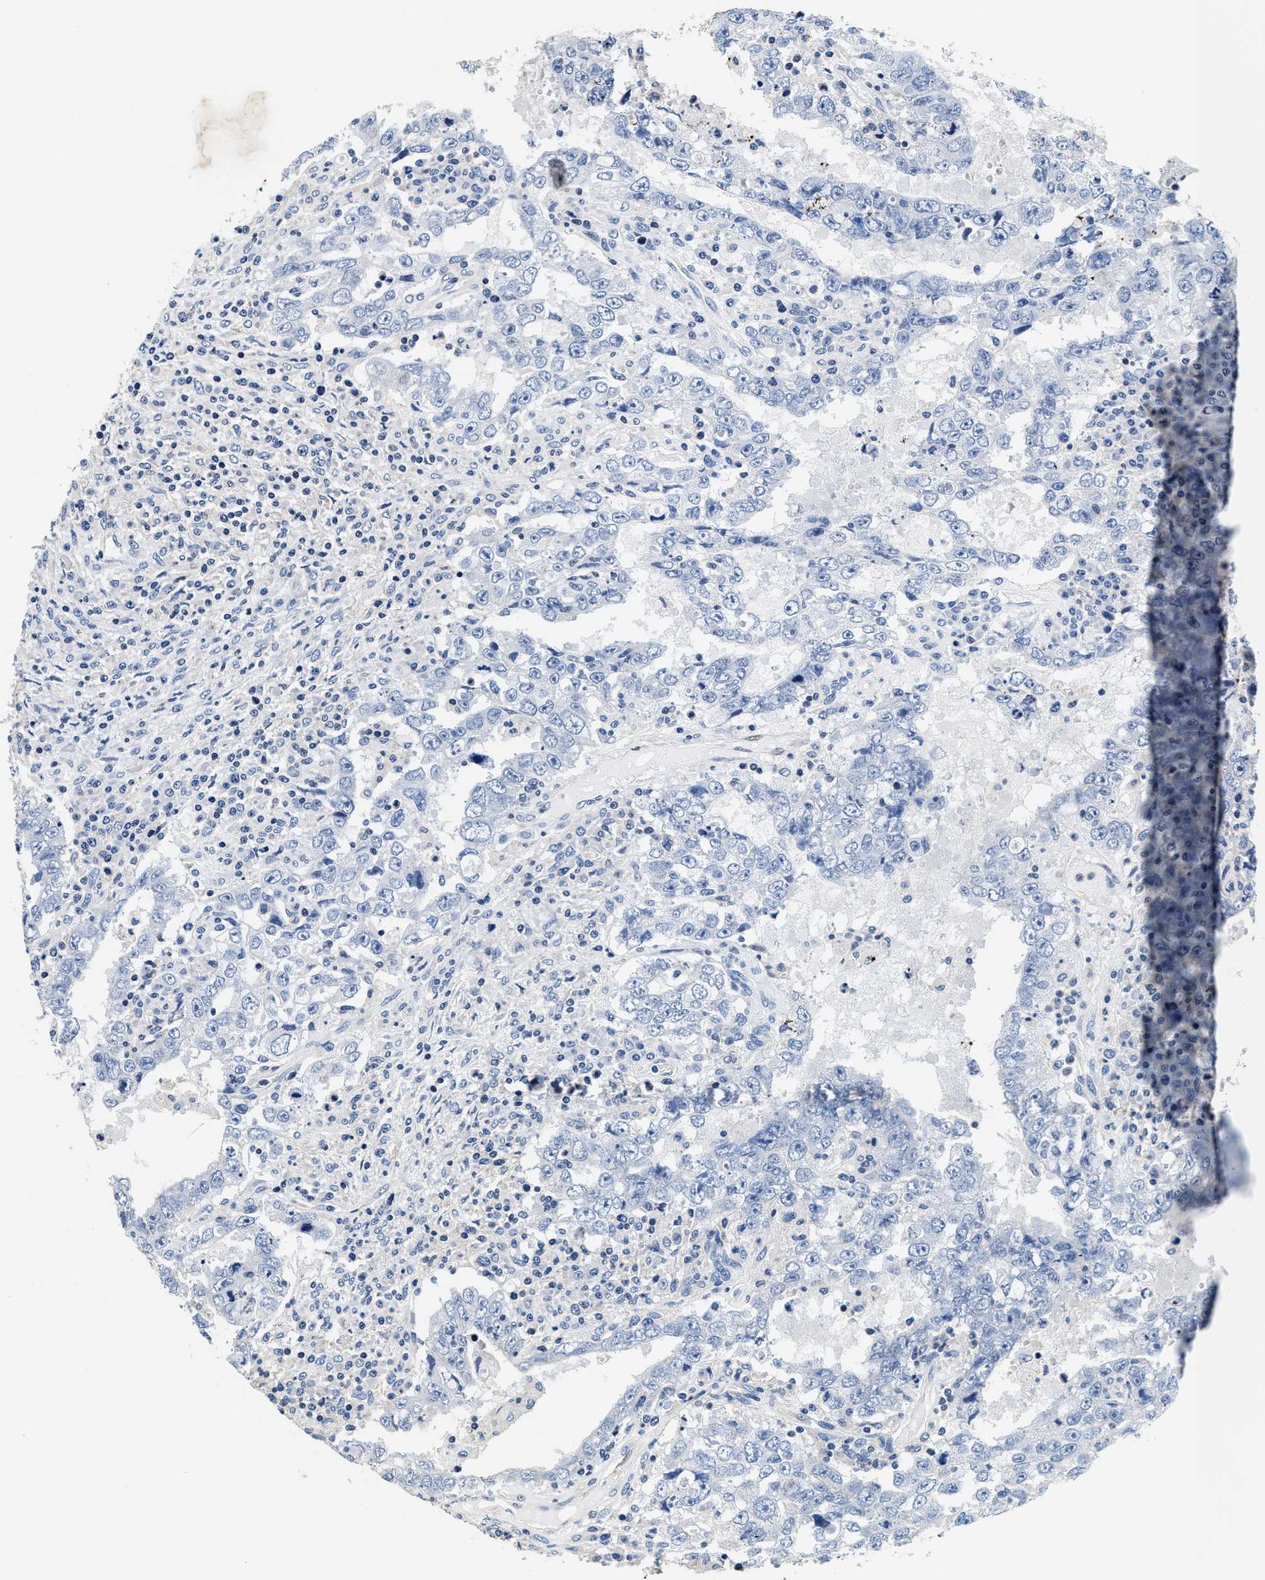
{"staining": {"intensity": "negative", "quantity": "none", "location": "none"}, "tissue": "testis cancer", "cell_type": "Tumor cells", "image_type": "cancer", "snomed": [{"axis": "morphology", "description": "Carcinoma, Embryonal, NOS"}, {"axis": "topography", "description": "Testis"}], "caption": "An image of testis cancer (embryonal carcinoma) stained for a protein exhibits no brown staining in tumor cells. (Brightfield microscopy of DAB (3,3'-diaminobenzidine) immunohistochemistry (IHC) at high magnification).", "gene": "ANKIB1", "patient": {"sex": "male", "age": 26}}